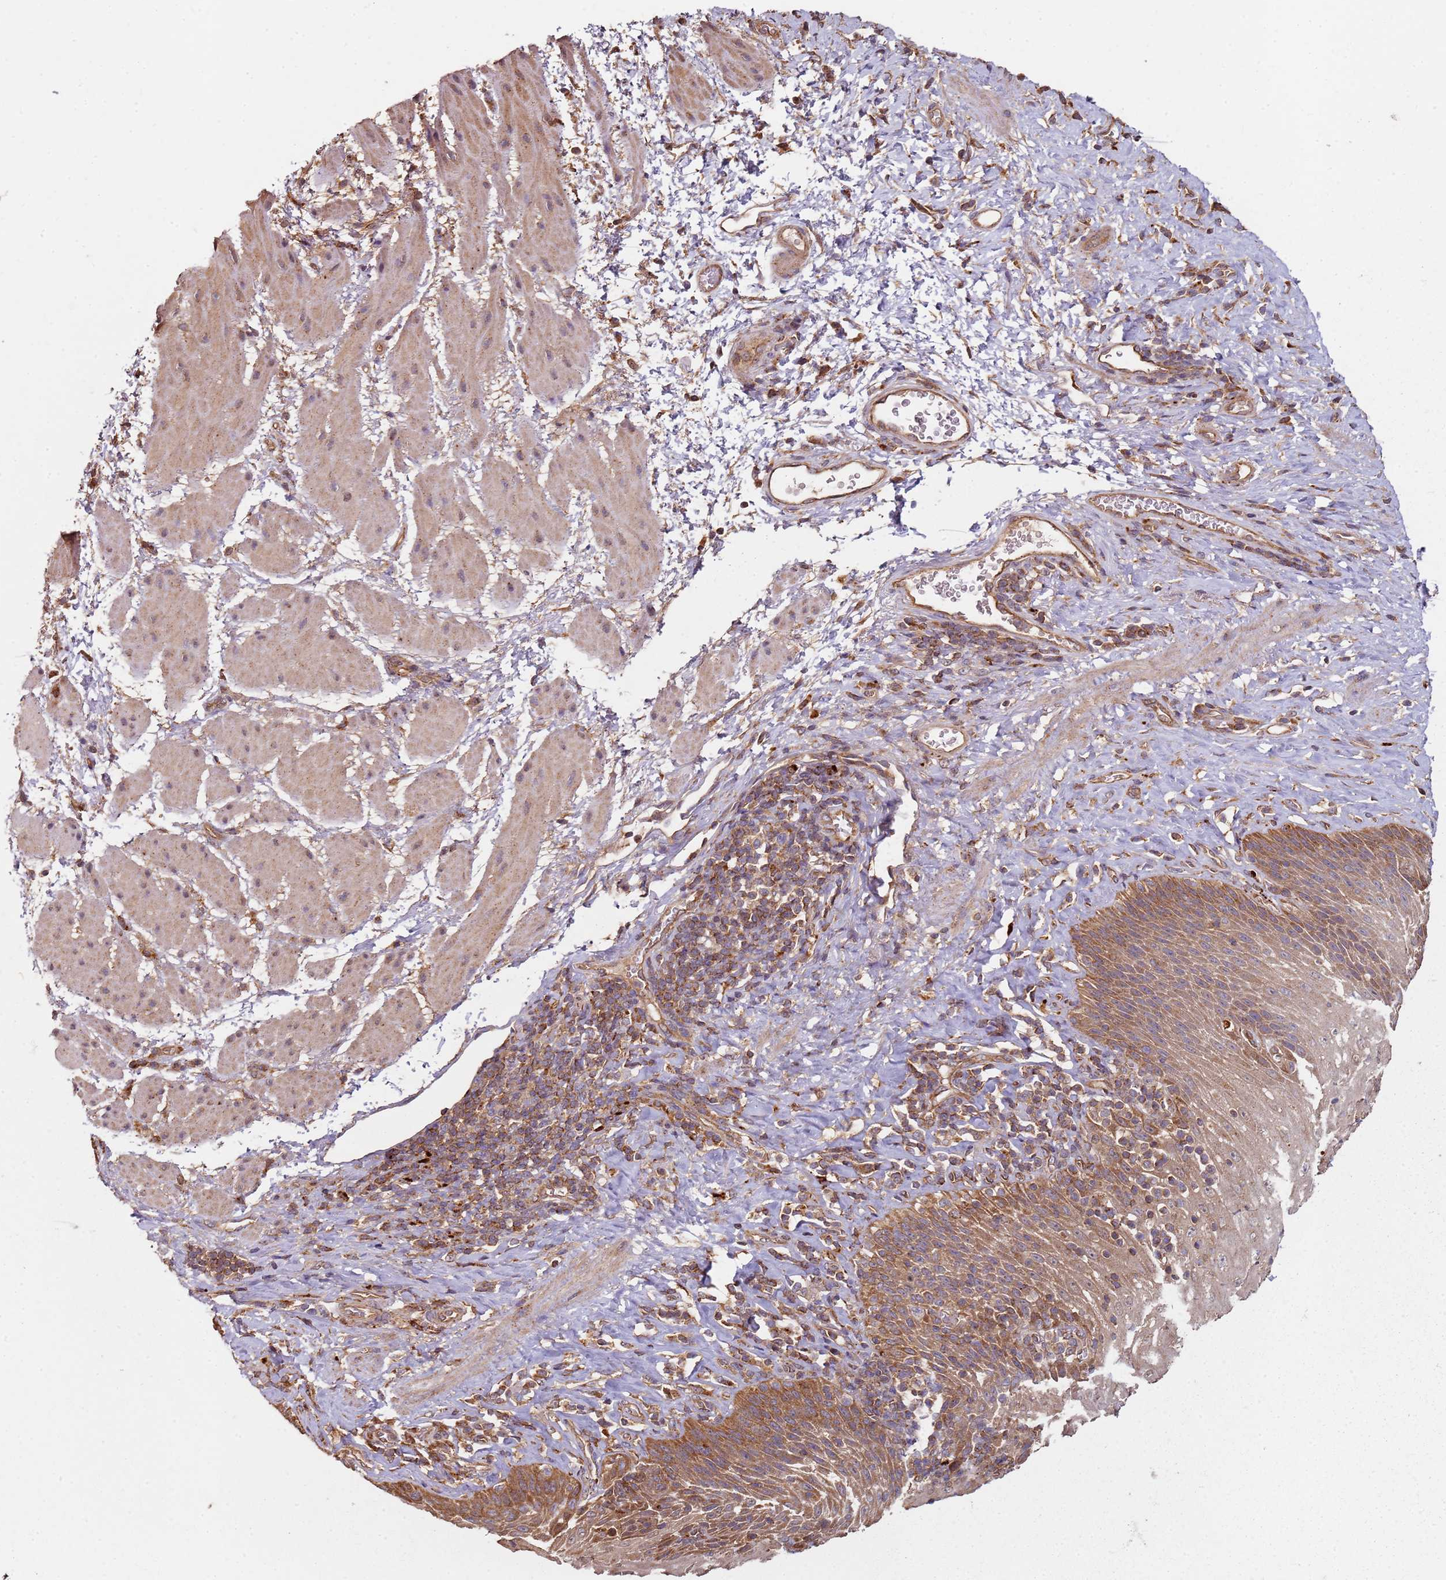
{"staining": {"intensity": "moderate", "quantity": ">75%", "location": "cytoplasmic/membranous,nuclear"}, "tissue": "esophagus", "cell_type": "Squamous epithelial cells", "image_type": "normal", "snomed": [{"axis": "morphology", "description": "Normal tissue, NOS"}, {"axis": "topography", "description": "Esophagus"}], "caption": "DAB (3,3'-diaminobenzidine) immunohistochemical staining of normal esophagus demonstrates moderate cytoplasmic/membranous,nuclear protein staining in about >75% of squamous epithelial cells. (DAB (3,3'-diaminobenzidine) IHC with brightfield microscopy, high magnification).", "gene": "SCGB2B2", "patient": {"sex": "female", "age": 61}}